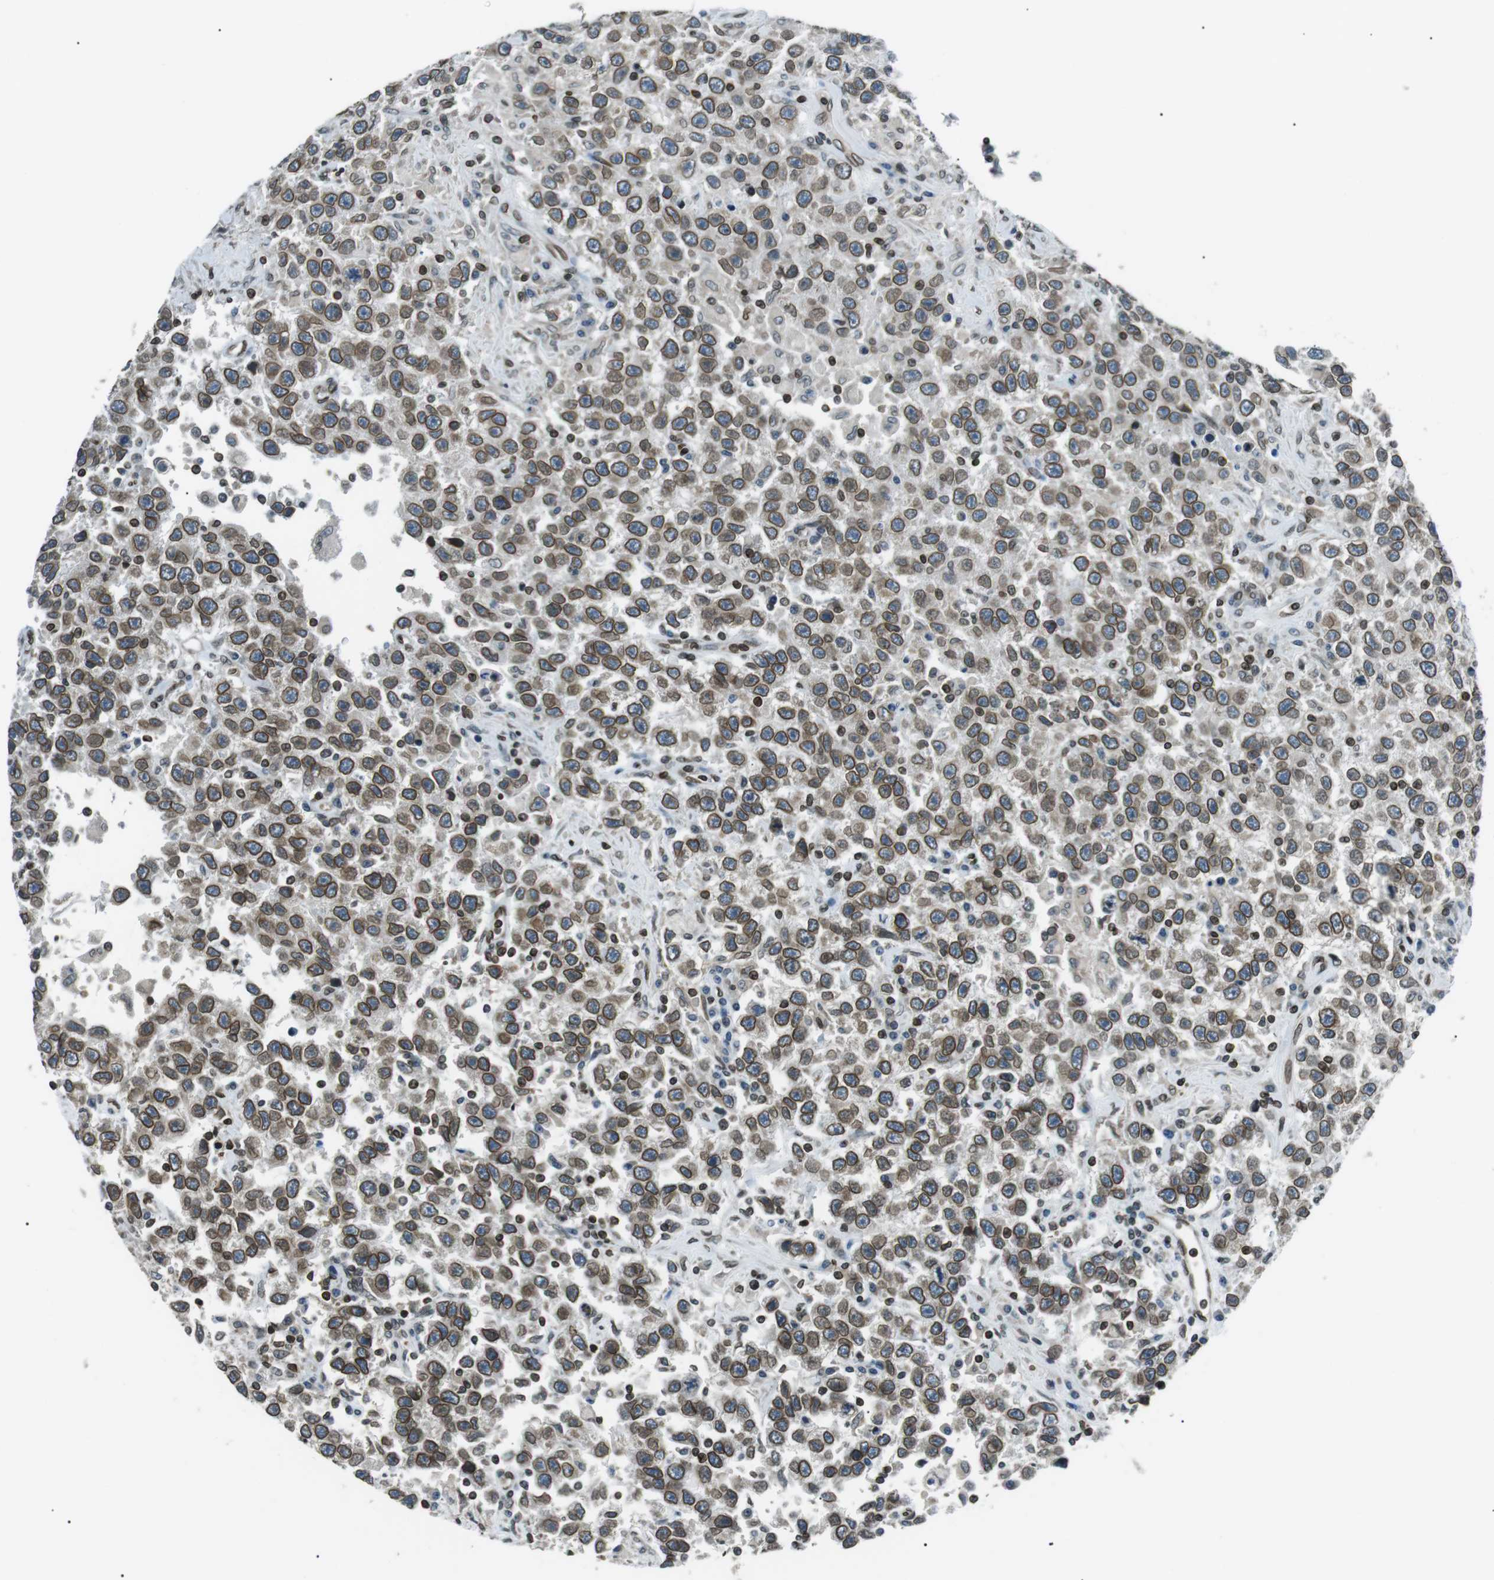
{"staining": {"intensity": "moderate", "quantity": ">75%", "location": "cytoplasmic/membranous,nuclear"}, "tissue": "testis cancer", "cell_type": "Tumor cells", "image_type": "cancer", "snomed": [{"axis": "morphology", "description": "Seminoma, NOS"}, {"axis": "topography", "description": "Testis"}], "caption": "About >75% of tumor cells in human testis cancer (seminoma) exhibit moderate cytoplasmic/membranous and nuclear protein staining as visualized by brown immunohistochemical staining.", "gene": "TMX4", "patient": {"sex": "male", "age": 41}}